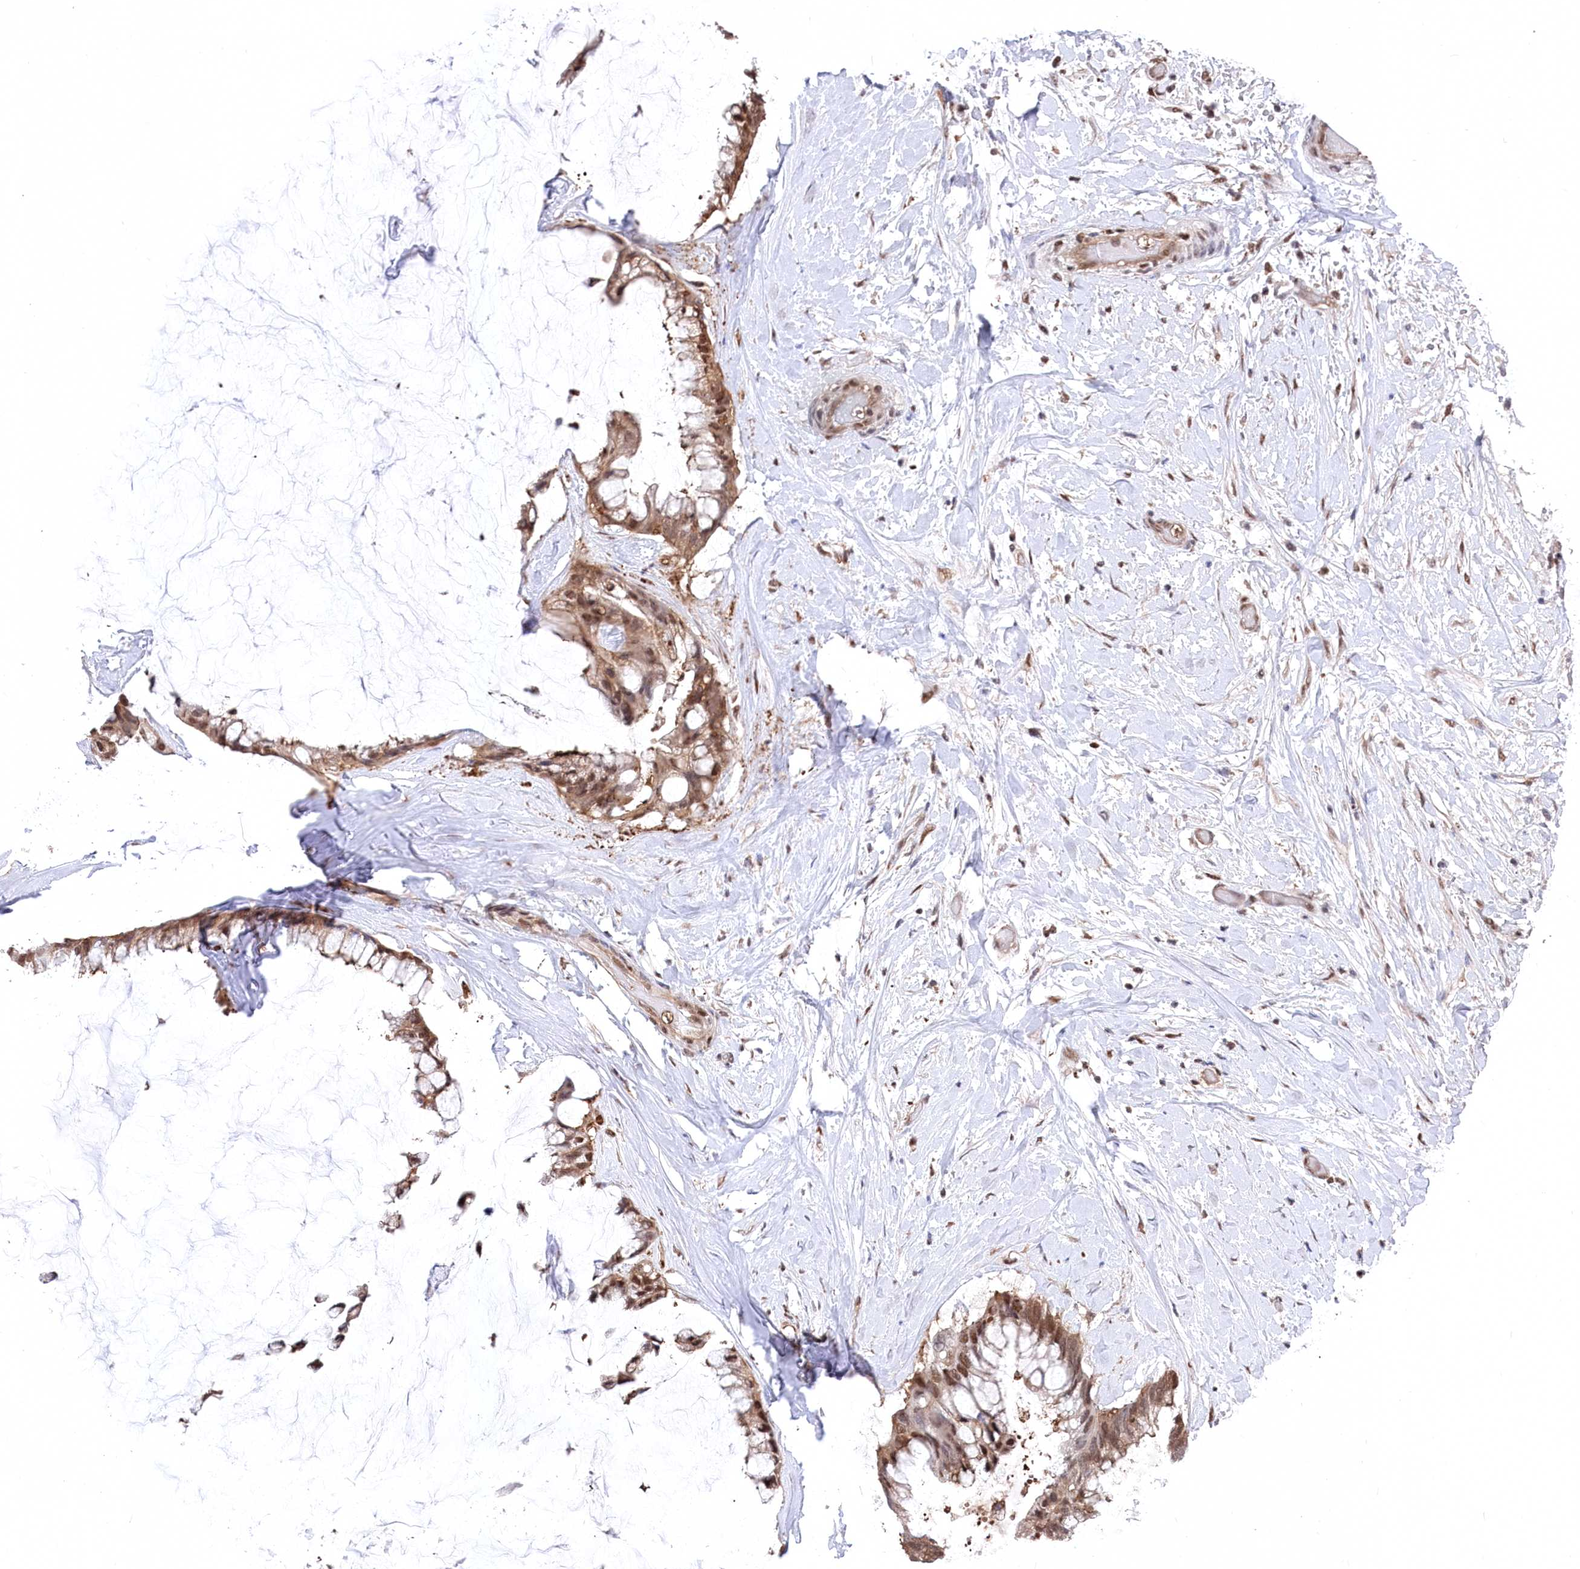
{"staining": {"intensity": "moderate", "quantity": ">75%", "location": "cytoplasmic/membranous,nuclear"}, "tissue": "ovarian cancer", "cell_type": "Tumor cells", "image_type": "cancer", "snomed": [{"axis": "morphology", "description": "Cystadenocarcinoma, mucinous, NOS"}, {"axis": "topography", "description": "Ovary"}], "caption": "Immunohistochemistry (IHC) histopathology image of neoplastic tissue: human ovarian cancer stained using immunohistochemistry reveals medium levels of moderate protein expression localized specifically in the cytoplasmic/membranous and nuclear of tumor cells, appearing as a cytoplasmic/membranous and nuclear brown color.", "gene": "PSMA1", "patient": {"sex": "female", "age": 39}}